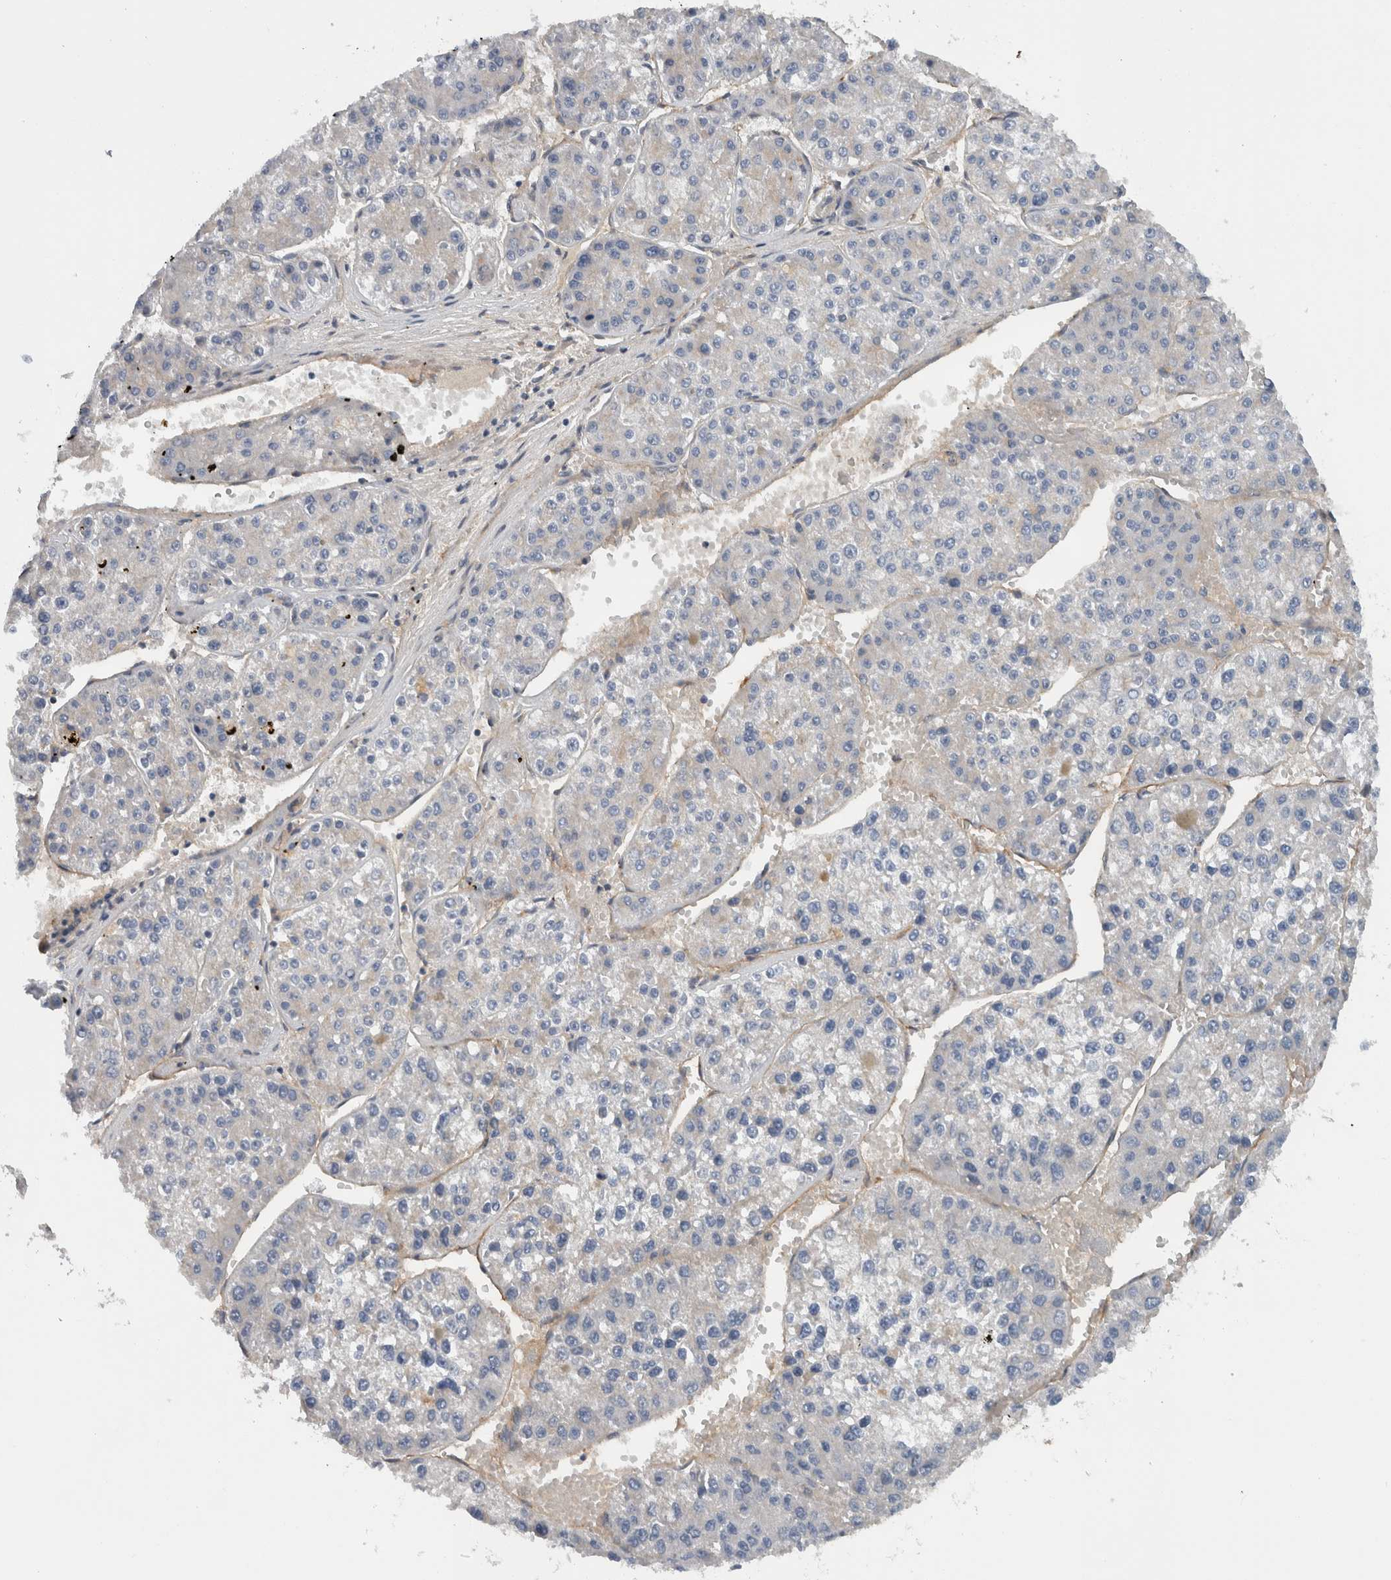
{"staining": {"intensity": "negative", "quantity": "none", "location": "none"}, "tissue": "liver cancer", "cell_type": "Tumor cells", "image_type": "cancer", "snomed": [{"axis": "morphology", "description": "Carcinoma, Hepatocellular, NOS"}, {"axis": "topography", "description": "Liver"}], "caption": "Tumor cells are negative for protein expression in human liver cancer (hepatocellular carcinoma). (DAB (3,3'-diaminobenzidine) immunohistochemistry (IHC) visualized using brightfield microscopy, high magnification).", "gene": "CD59", "patient": {"sex": "female", "age": 73}}